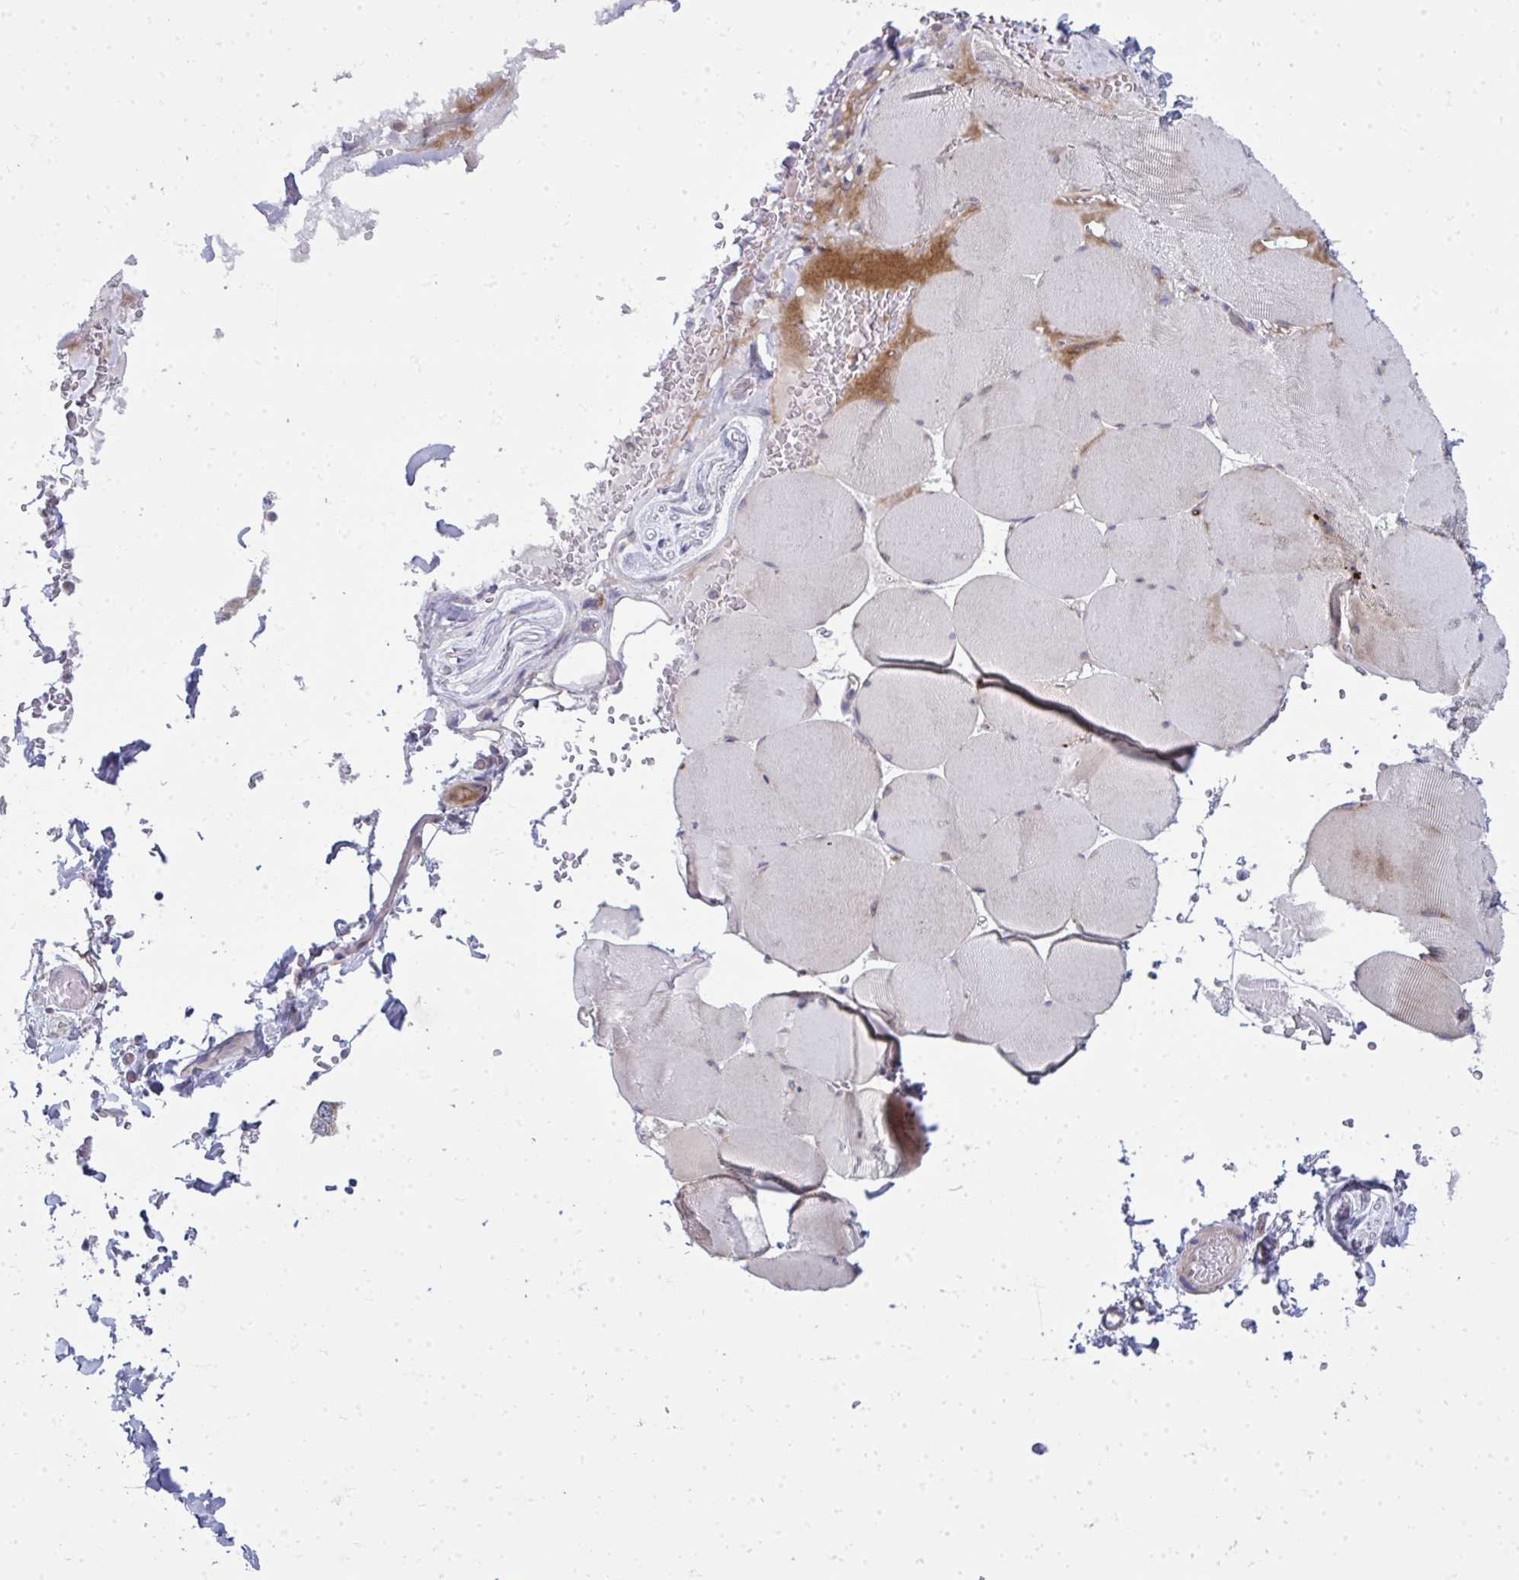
{"staining": {"intensity": "weak", "quantity": "<25%", "location": "cytoplasmic/membranous"}, "tissue": "skeletal muscle", "cell_type": "Myocytes", "image_type": "normal", "snomed": [{"axis": "morphology", "description": "Normal tissue, NOS"}, {"axis": "topography", "description": "Skeletal muscle"}, {"axis": "topography", "description": "Head-Neck"}], "caption": "Protein analysis of normal skeletal muscle exhibits no significant expression in myocytes.", "gene": "GFPT2", "patient": {"sex": "male", "age": 66}}